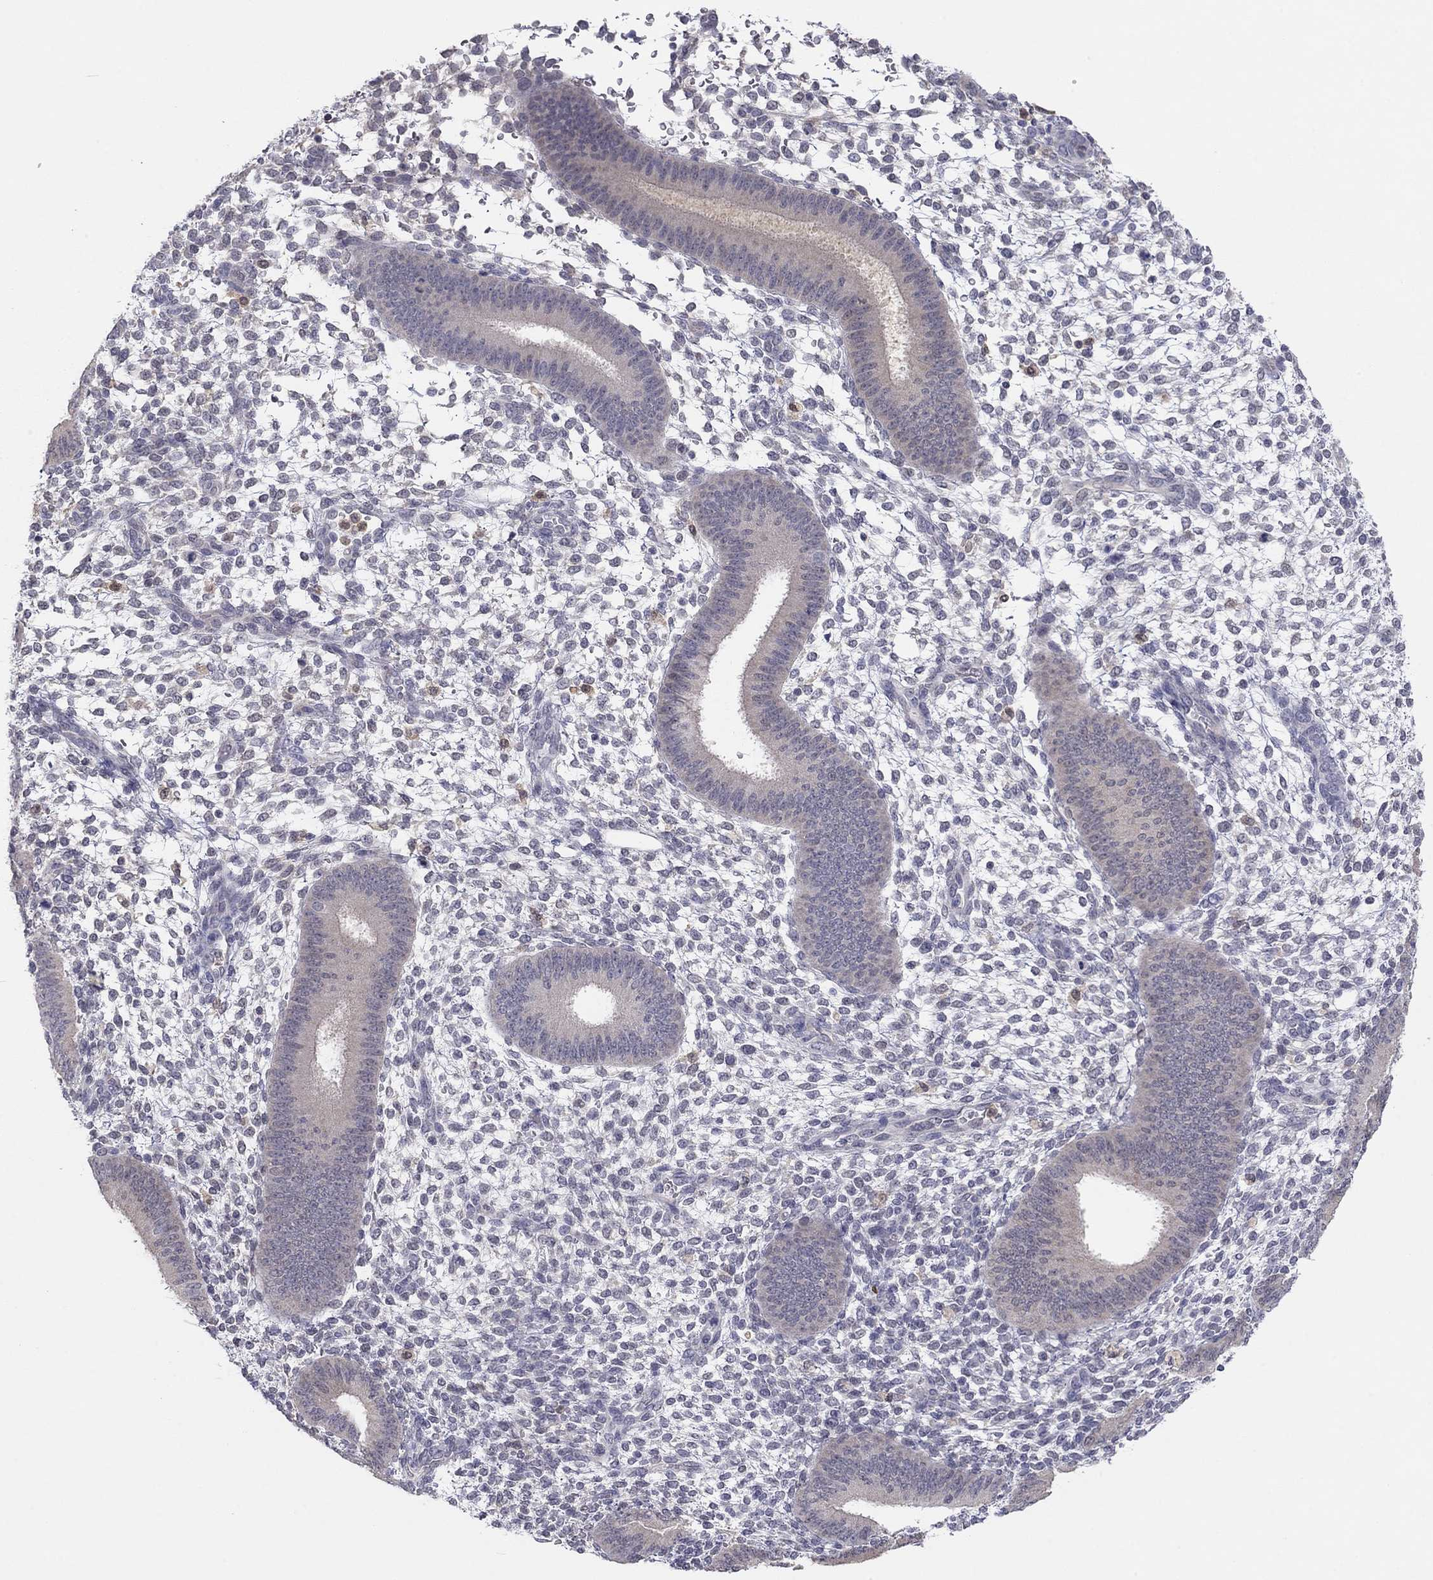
{"staining": {"intensity": "weak", "quantity": "<25%", "location": "cytoplasmic/membranous"}, "tissue": "endometrium", "cell_type": "Cells in endometrial stroma", "image_type": "normal", "snomed": [{"axis": "morphology", "description": "Normal tissue, NOS"}, {"axis": "topography", "description": "Endometrium"}], "caption": "This is an immunohistochemistry (IHC) histopathology image of unremarkable endometrium. There is no staining in cells in endometrial stroma.", "gene": "PDXK", "patient": {"sex": "female", "age": 39}}